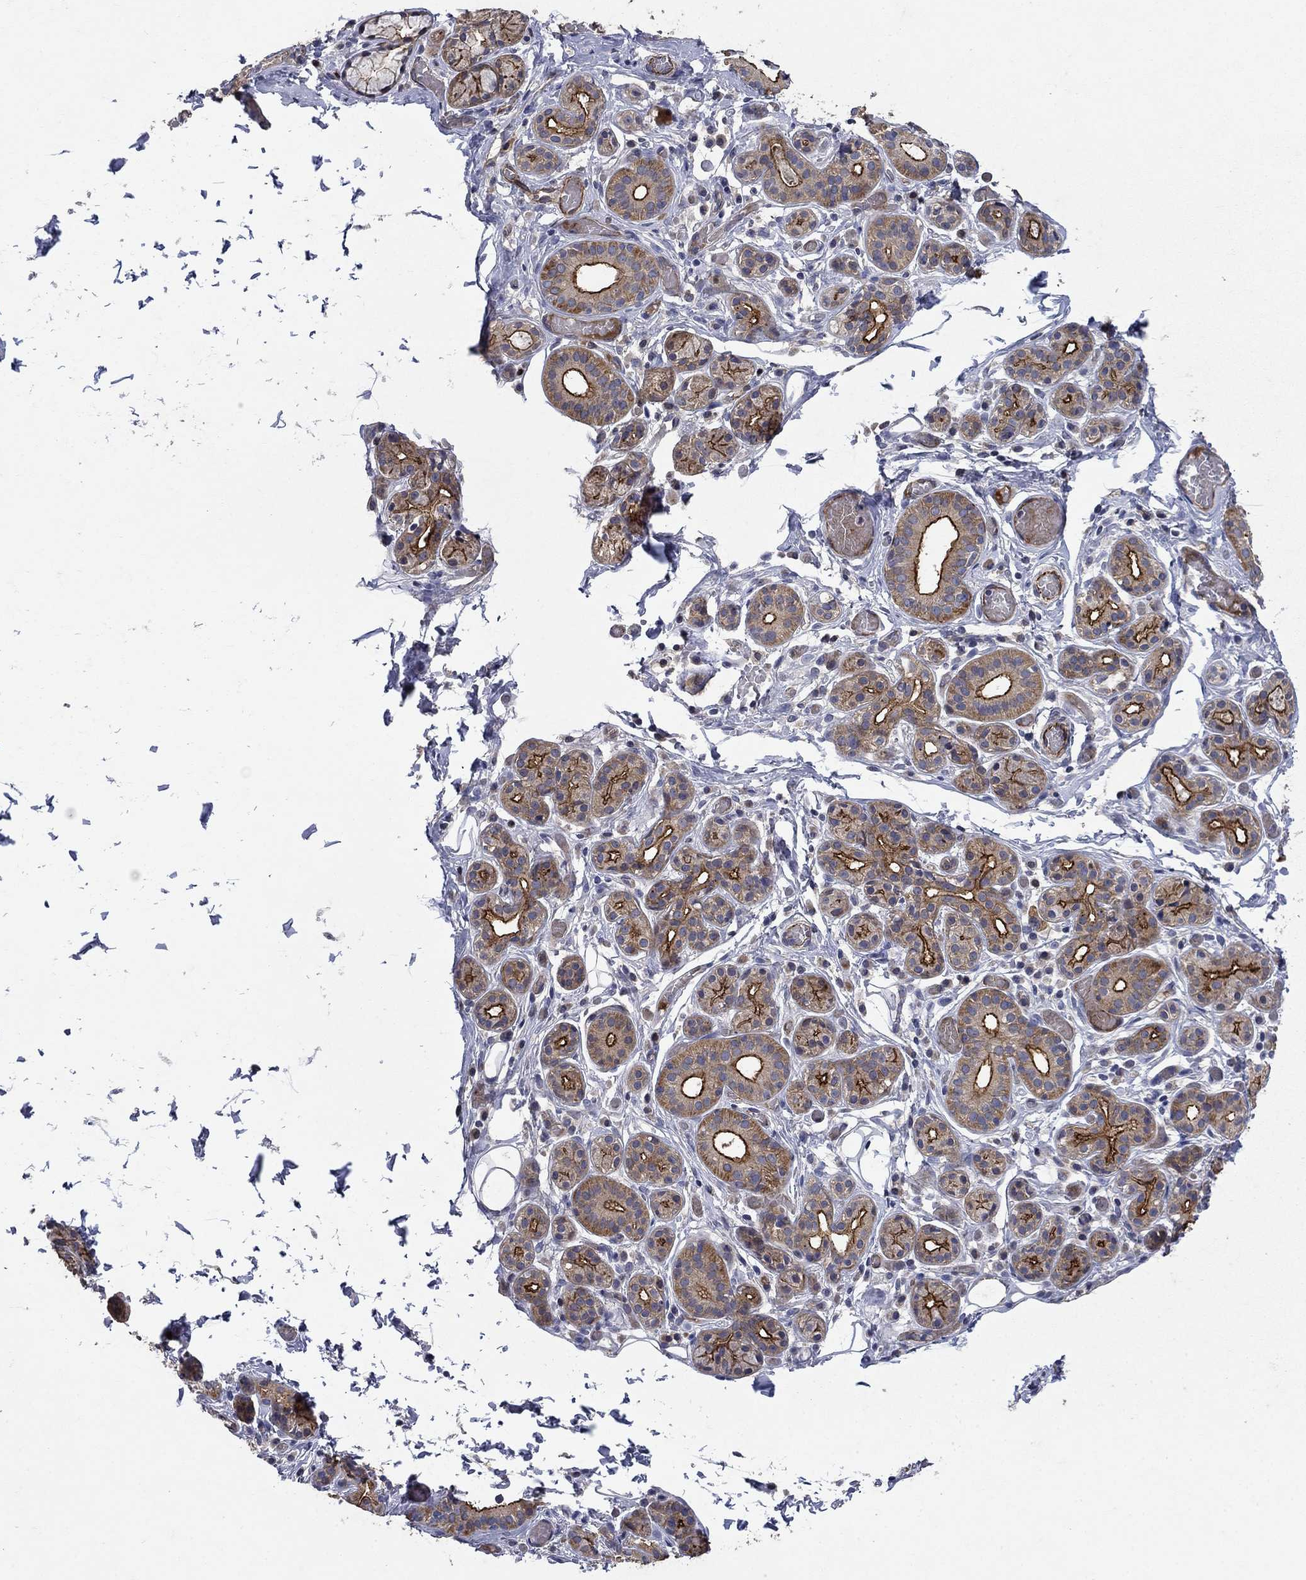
{"staining": {"intensity": "strong", "quantity": "25%-75%", "location": "cytoplasmic/membranous"}, "tissue": "salivary gland", "cell_type": "Glandular cells", "image_type": "normal", "snomed": [{"axis": "morphology", "description": "Normal tissue, NOS"}, {"axis": "topography", "description": "Salivary gland"}, {"axis": "topography", "description": "Peripheral nerve tissue"}], "caption": "The photomicrograph displays a brown stain indicating the presence of a protein in the cytoplasmic/membranous of glandular cells in salivary gland. The staining is performed using DAB brown chromogen to label protein expression. The nuclei are counter-stained blue using hematoxylin.", "gene": "SLC7A1", "patient": {"sex": "male", "age": 71}}